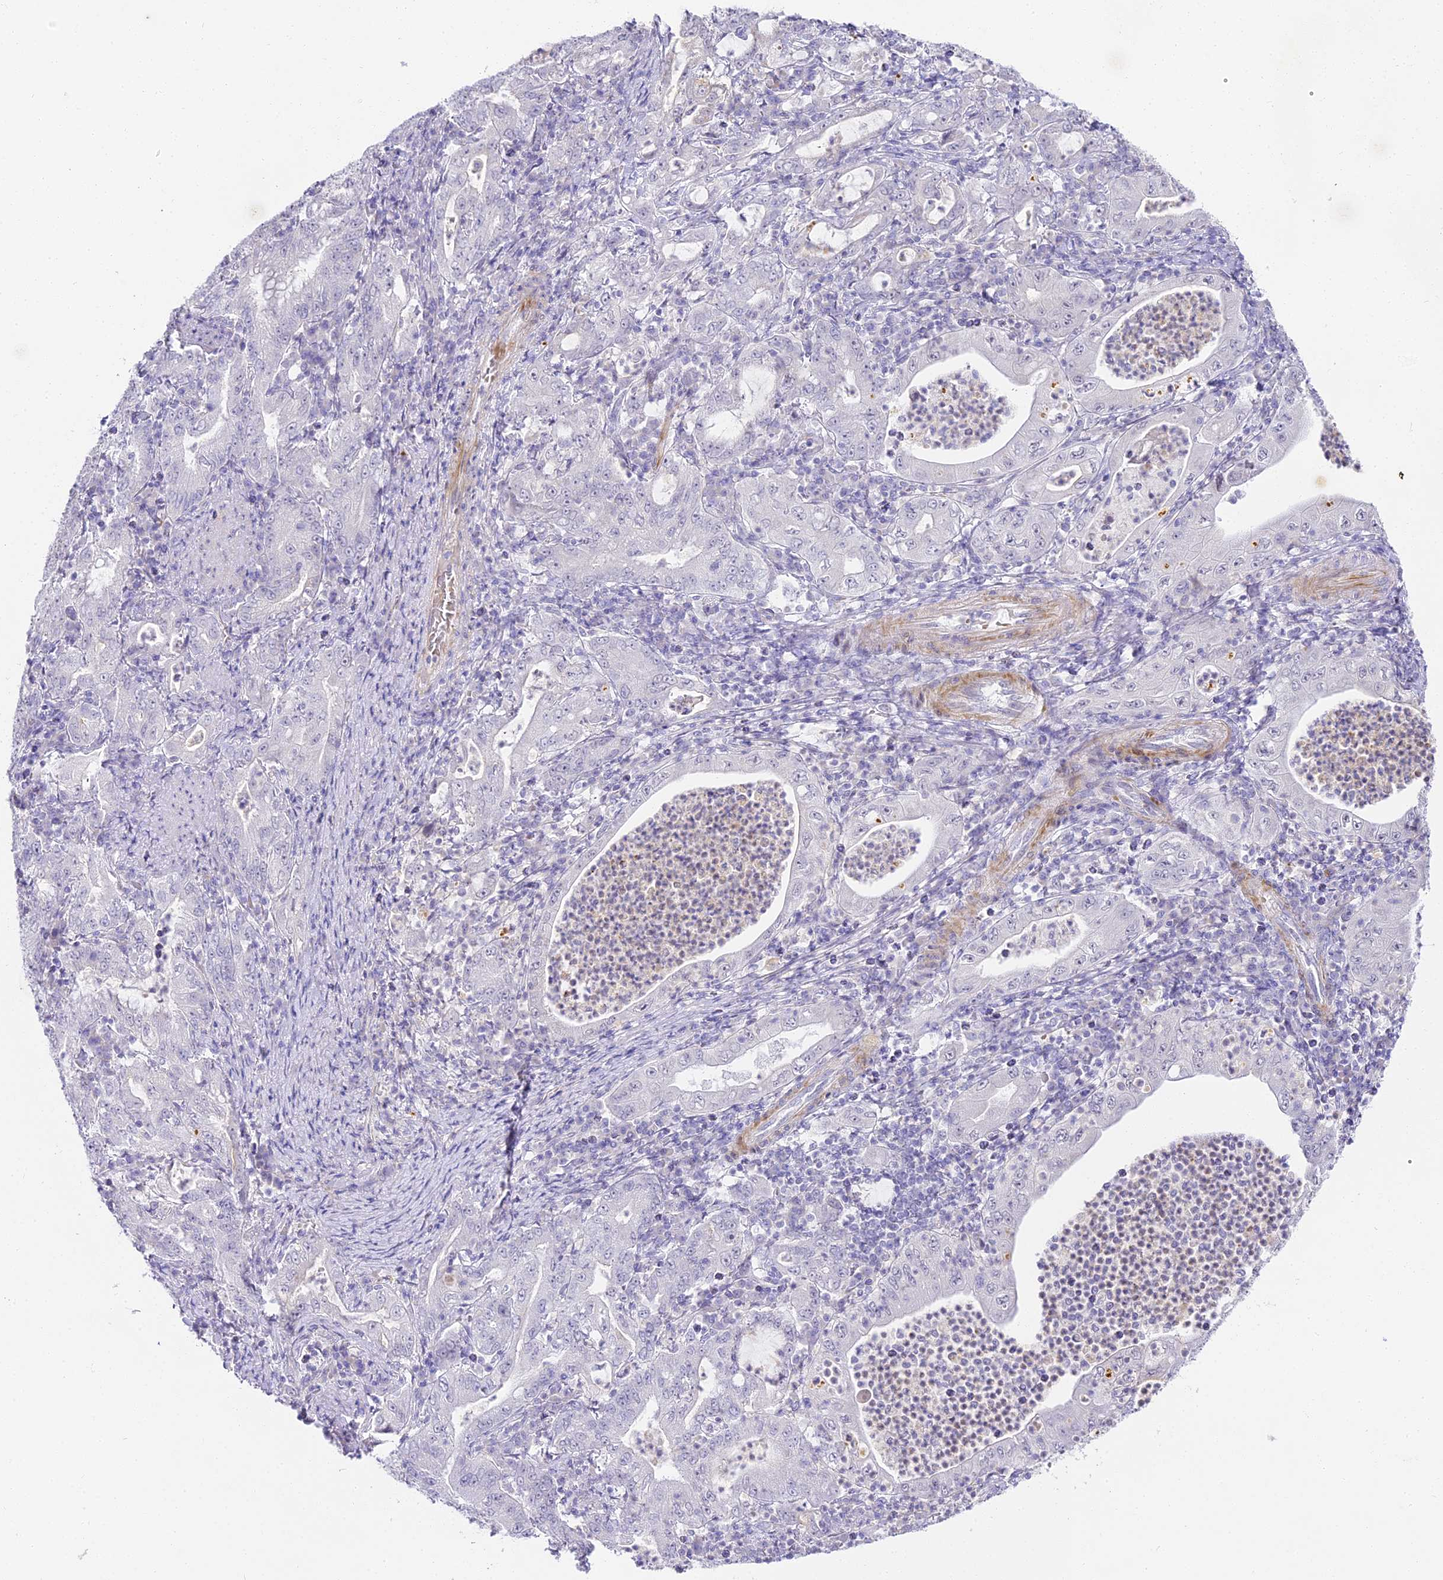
{"staining": {"intensity": "negative", "quantity": "none", "location": "none"}, "tissue": "stomach cancer", "cell_type": "Tumor cells", "image_type": "cancer", "snomed": [{"axis": "morphology", "description": "Normal tissue, NOS"}, {"axis": "morphology", "description": "Adenocarcinoma, NOS"}, {"axis": "topography", "description": "Esophagus"}, {"axis": "topography", "description": "Stomach, upper"}, {"axis": "topography", "description": "Peripheral nerve tissue"}], "caption": "An immunohistochemistry micrograph of stomach cancer (adenocarcinoma) is shown. There is no staining in tumor cells of stomach cancer (adenocarcinoma).", "gene": "ALPG", "patient": {"sex": "male", "age": 62}}